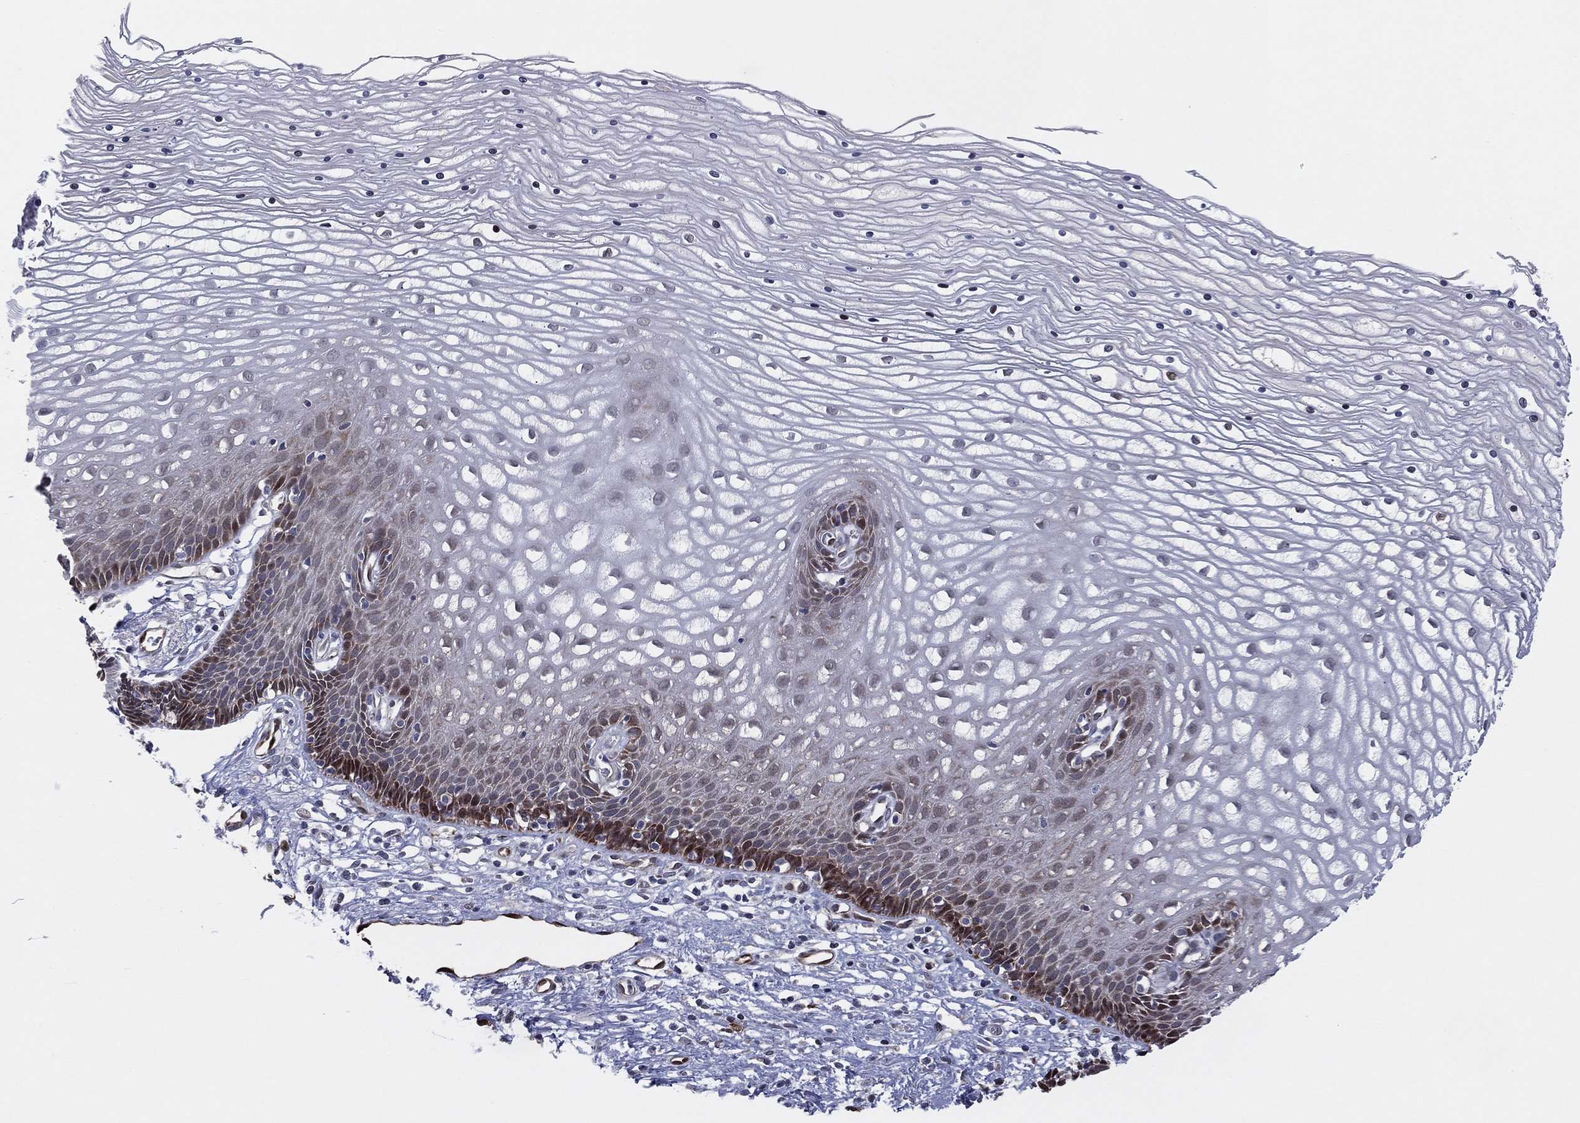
{"staining": {"intensity": "moderate", "quantity": "25%-75%", "location": "cytoplasmic/membranous"}, "tissue": "cervix", "cell_type": "Glandular cells", "image_type": "normal", "snomed": [{"axis": "morphology", "description": "Normal tissue, NOS"}, {"axis": "topography", "description": "Cervix"}], "caption": "Benign cervix was stained to show a protein in brown. There is medium levels of moderate cytoplasmic/membranous staining in approximately 25%-75% of glandular cells. (Brightfield microscopy of DAB IHC at high magnification).", "gene": "SNCG", "patient": {"sex": "female", "age": 35}}